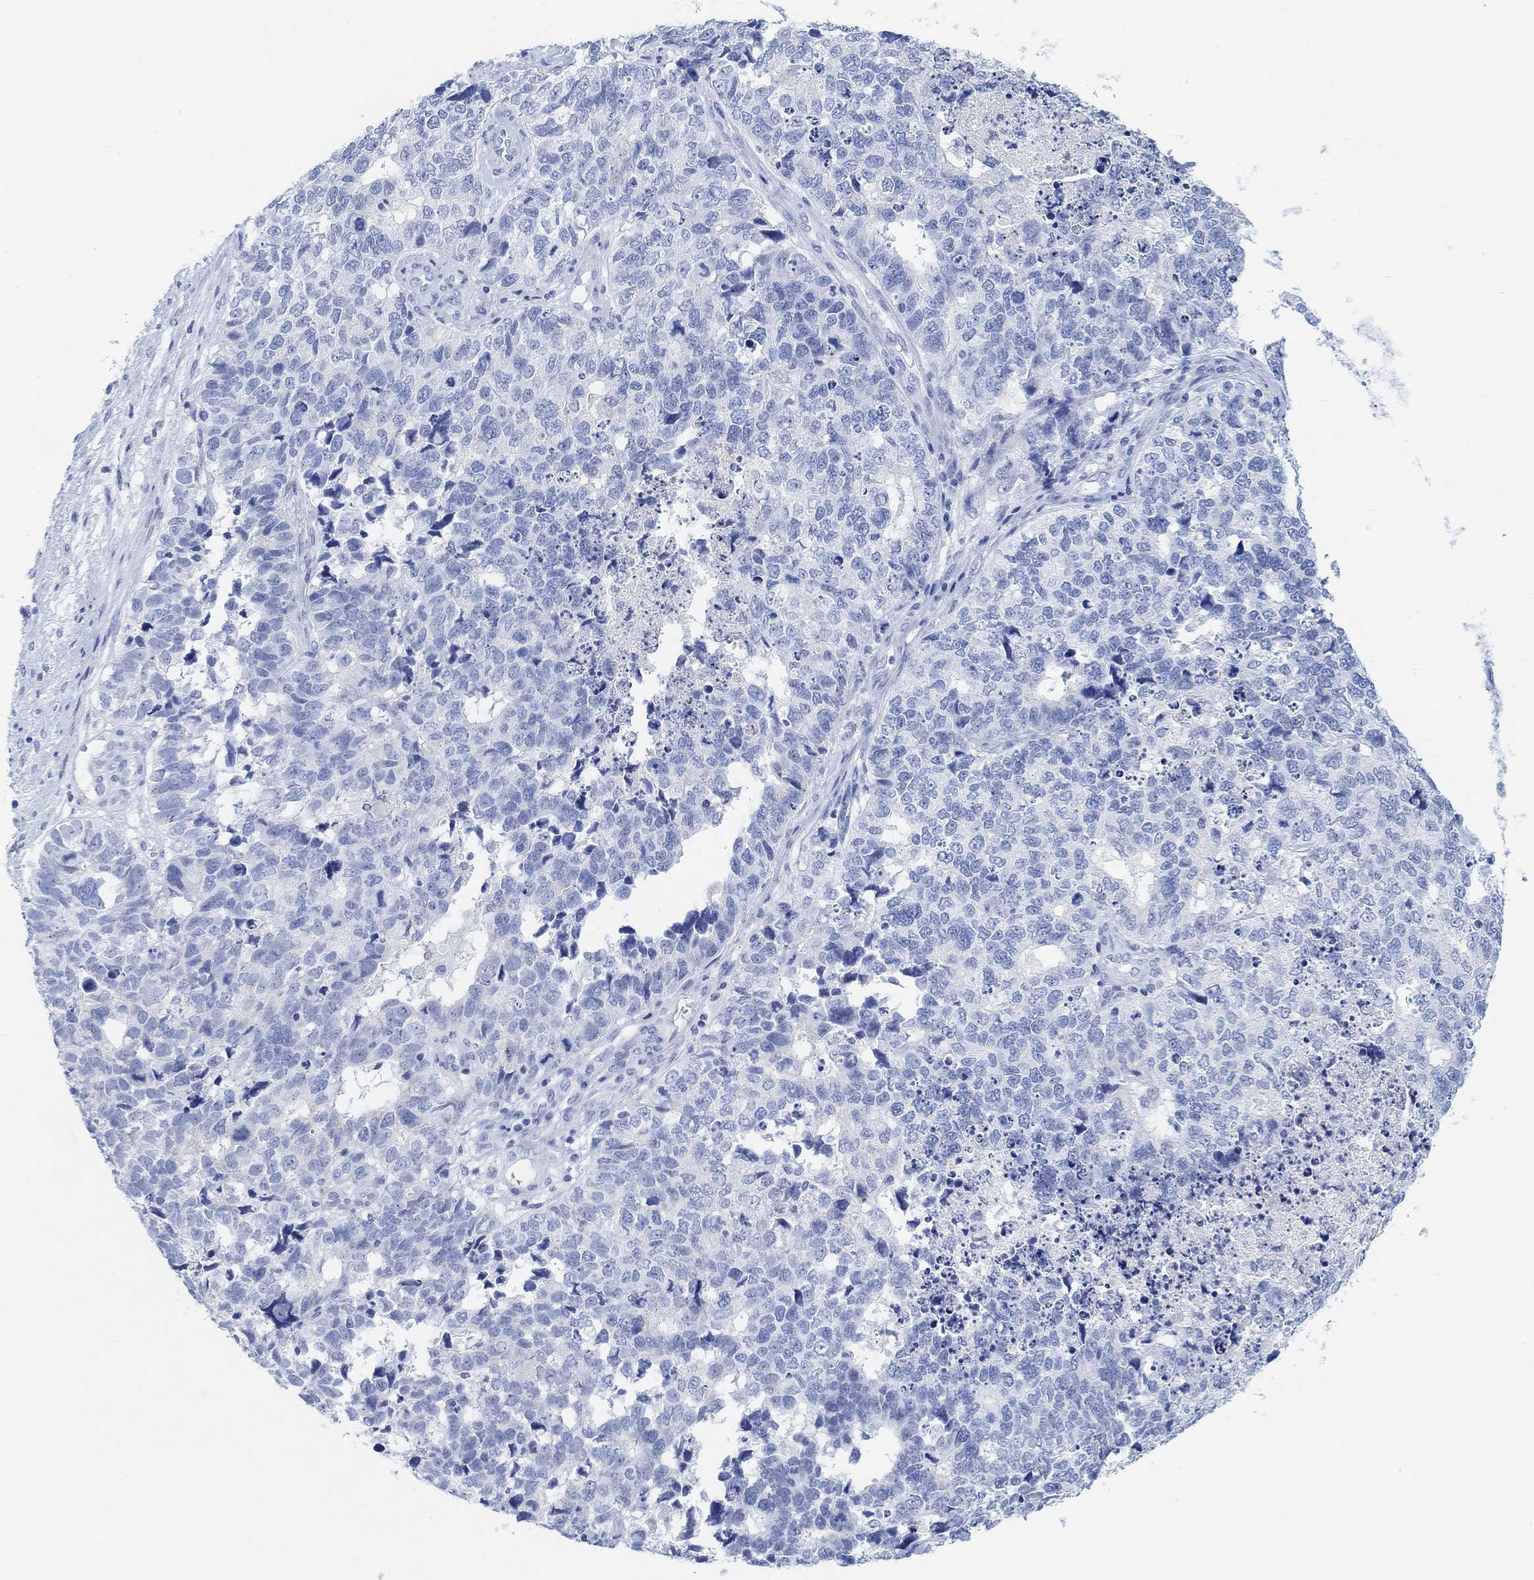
{"staining": {"intensity": "negative", "quantity": "none", "location": "none"}, "tissue": "cervical cancer", "cell_type": "Tumor cells", "image_type": "cancer", "snomed": [{"axis": "morphology", "description": "Squamous cell carcinoma, NOS"}, {"axis": "topography", "description": "Cervix"}], "caption": "High magnification brightfield microscopy of cervical cancer stained with DAB (brown) and counterstained with hematoxylin (blue): tumor cells show no significant staining.", "gene": "ENO4", "patient": {"sex": "female", "age": 63}}